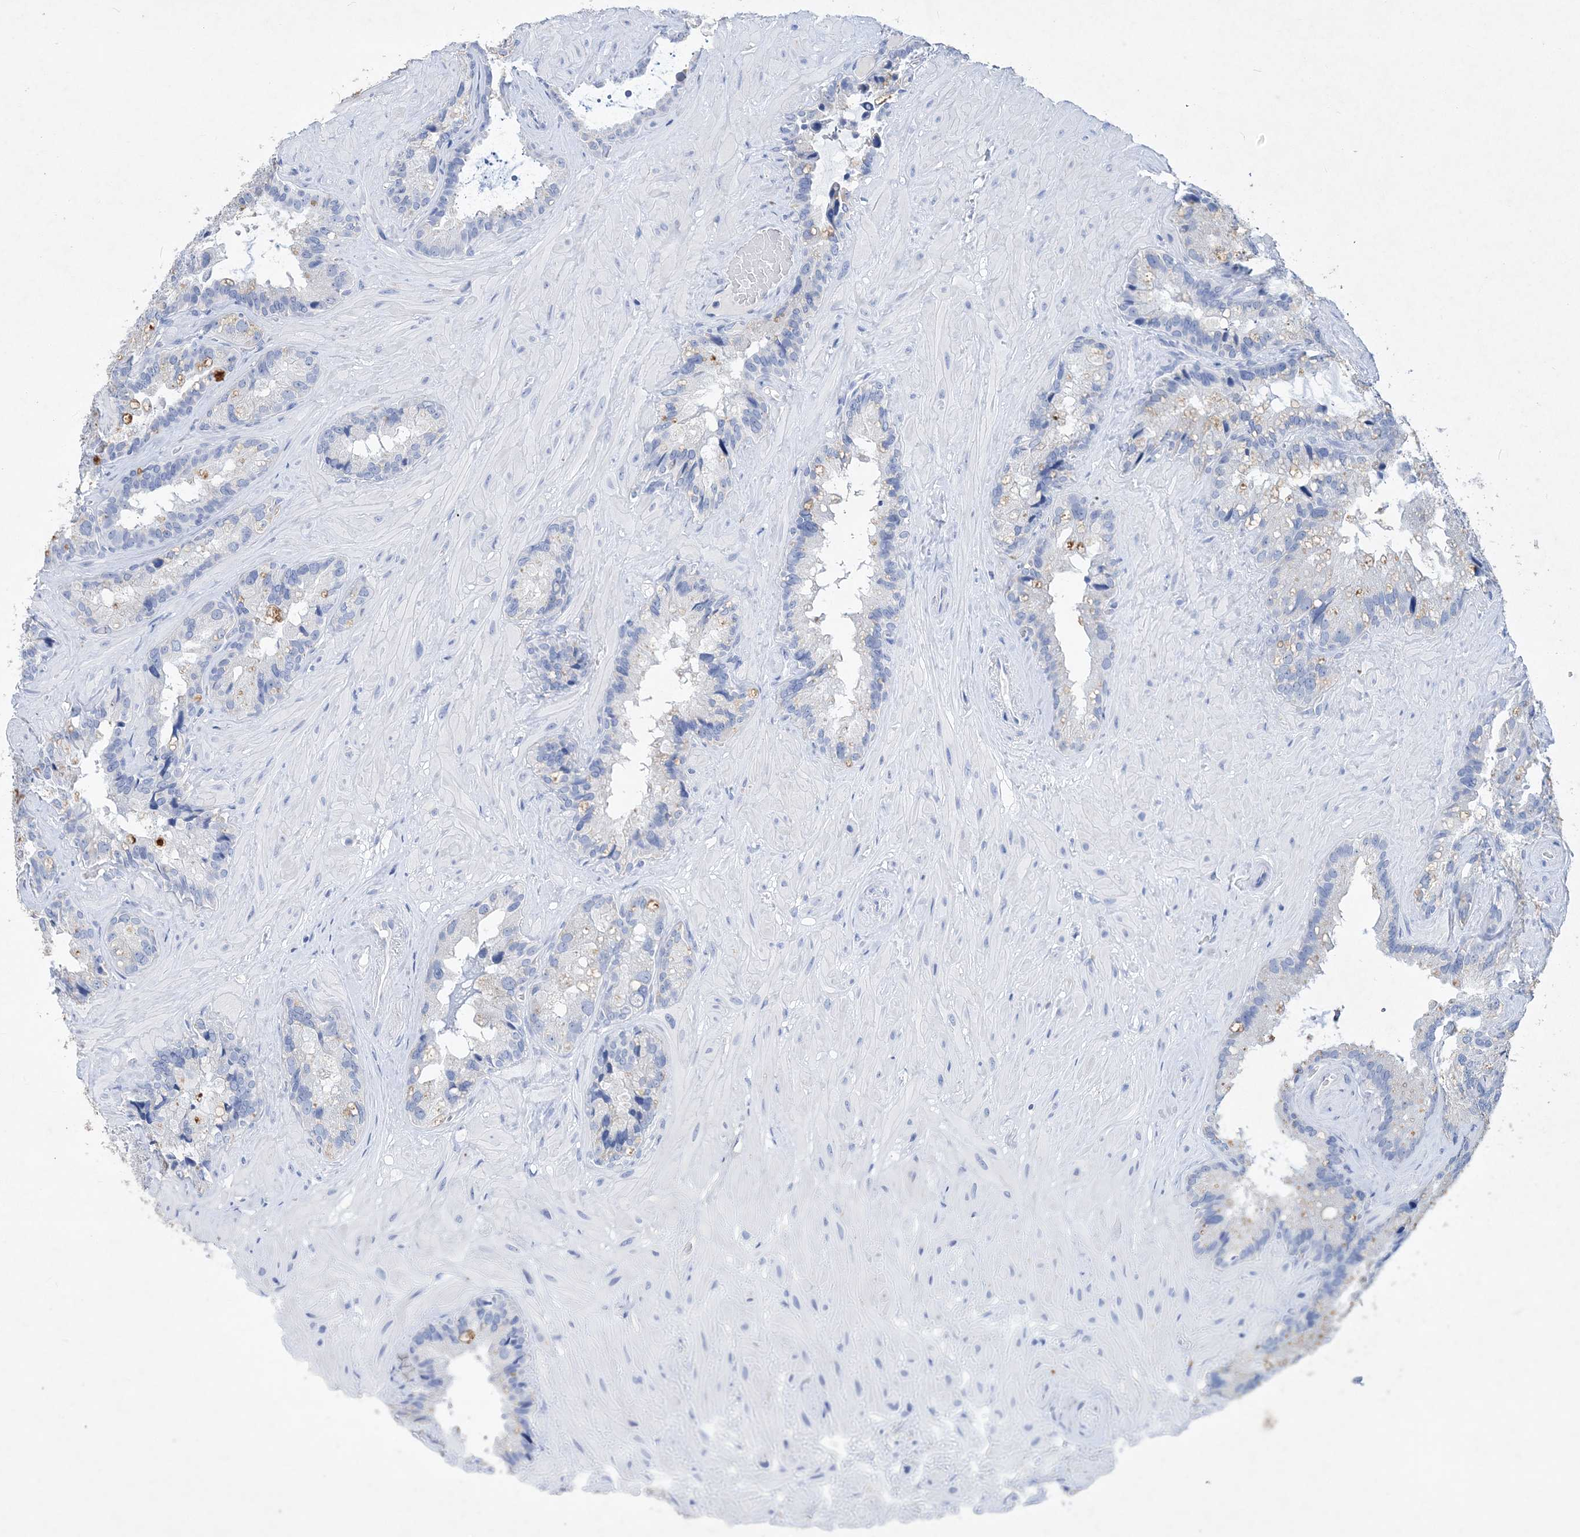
{"staining": {"intensity": "negative", "quantity": "none", "location": "none"}, "tissue": "seminal vesicle", "cell_type": "Glandular cells", "image_type": "normal", "snomed": [{"axis": "morphology", "description": "Normal tissue, NOS"}, {"axis": "topography", "description": "Prostate"}, {"axis": "topography", "description": "Seminal veicle"}], "caption": "IHC of benign seminal vesicle demonstrates no expression in glandular cells. Brightfield microscopy of immunohistochemistry (IHC) stained with DAB (brown) and hematoxylin (blue), captured at high magnification.", "gene": "COPS8", "patient": {"sex": "male", "age": 68}}